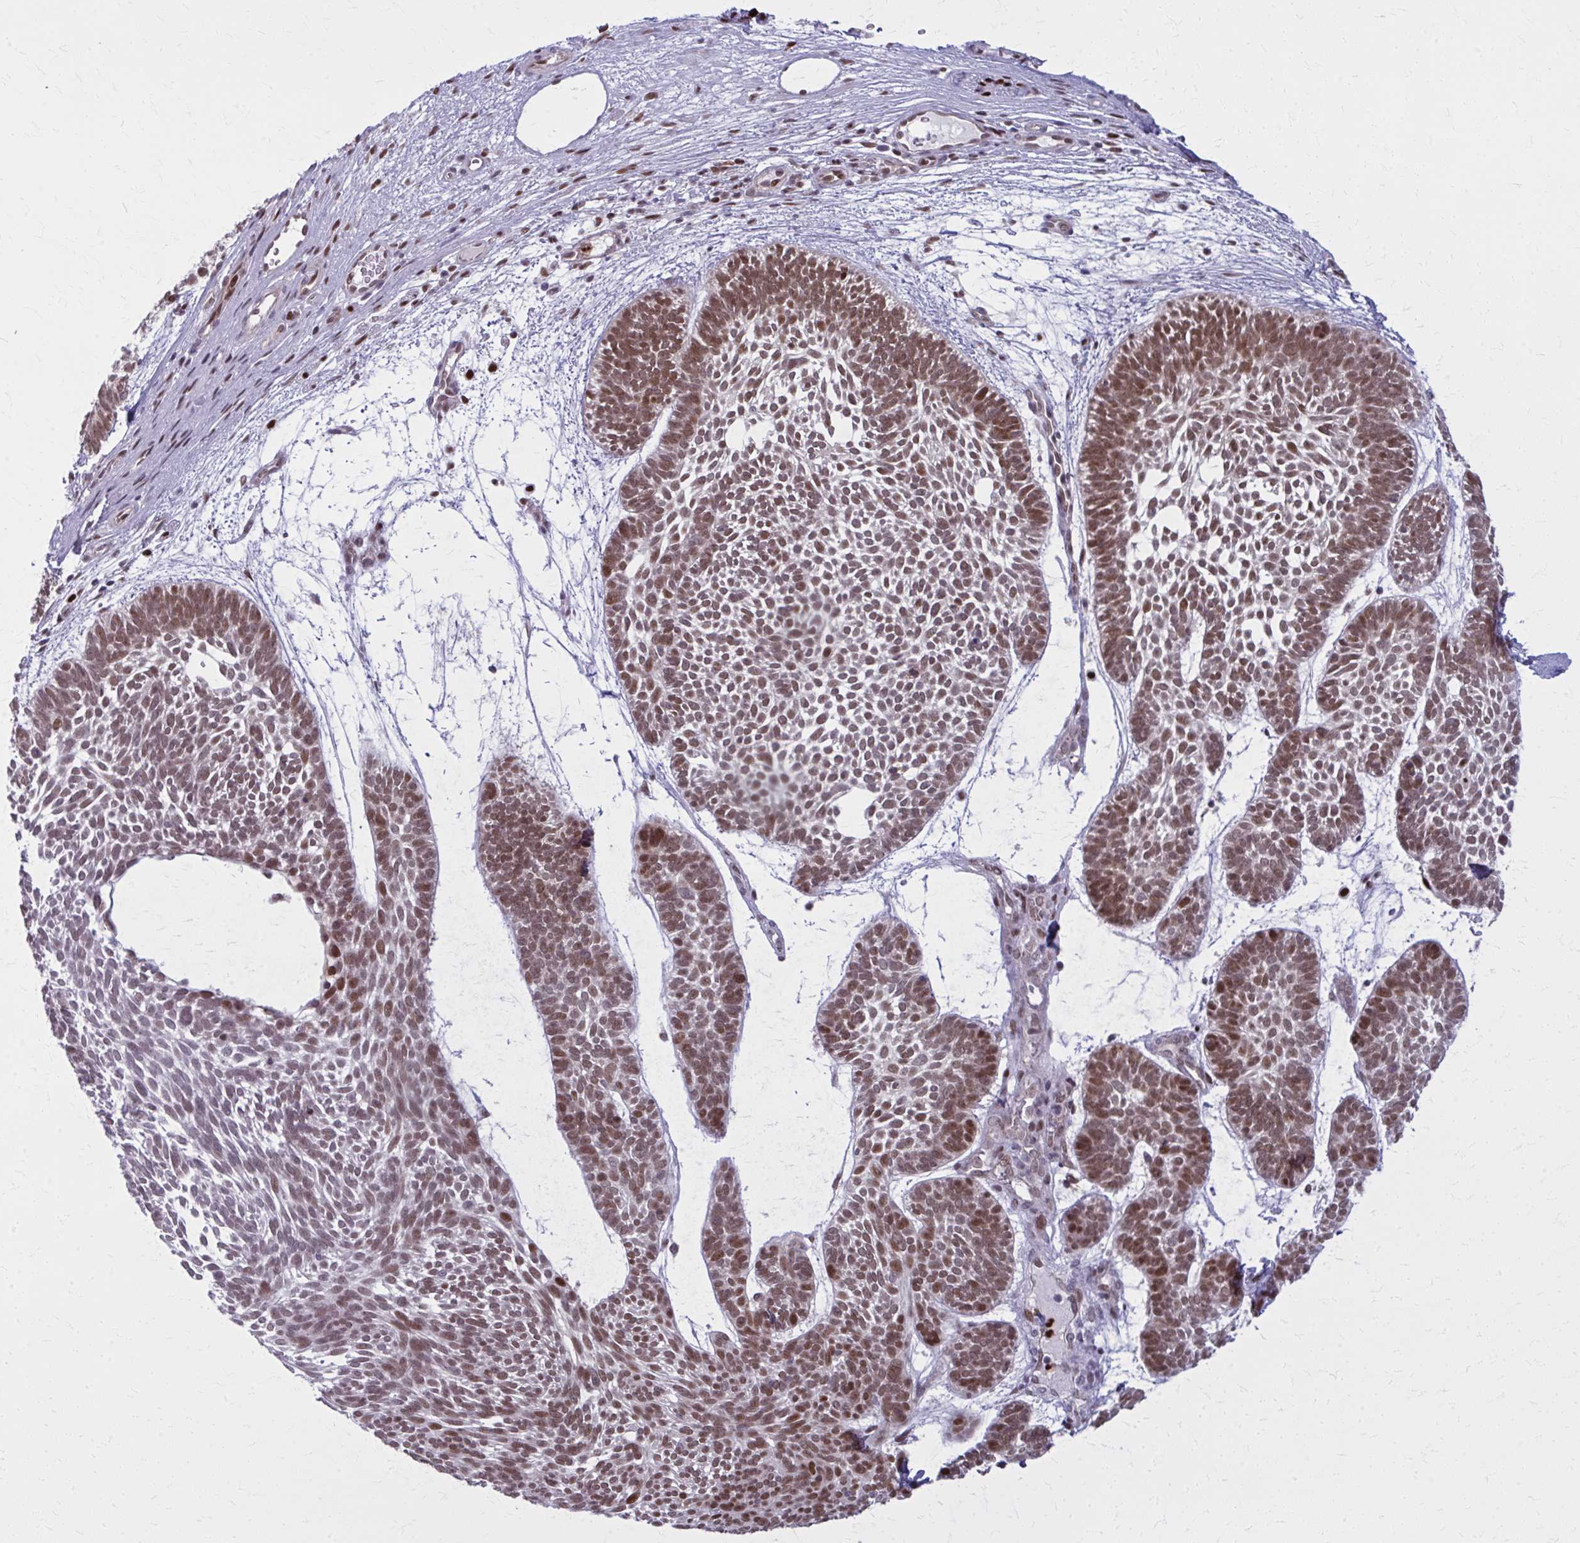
{"staining": {"intensity": "moderate", "quantity": ">75%", "location": "nuclear"}, "tissue": "skin cancer", "cell_type": "Tumor cells", "image_type": "cancer", "snomed": [{"axis": "morphology", "description": "Basal cell carcinoma"}, {"axis": "topography", "description": "Skin"}, {"axis": "topography", "description": "Skin of face"}], "caption": "About >75% of tumor cells in skin cancer demonstrate moderate nuclear protein expression as visualized by brown immunohistochemical staining.", "gene": "ZNF559", "patient": {"sex": "male", "age": 83}}